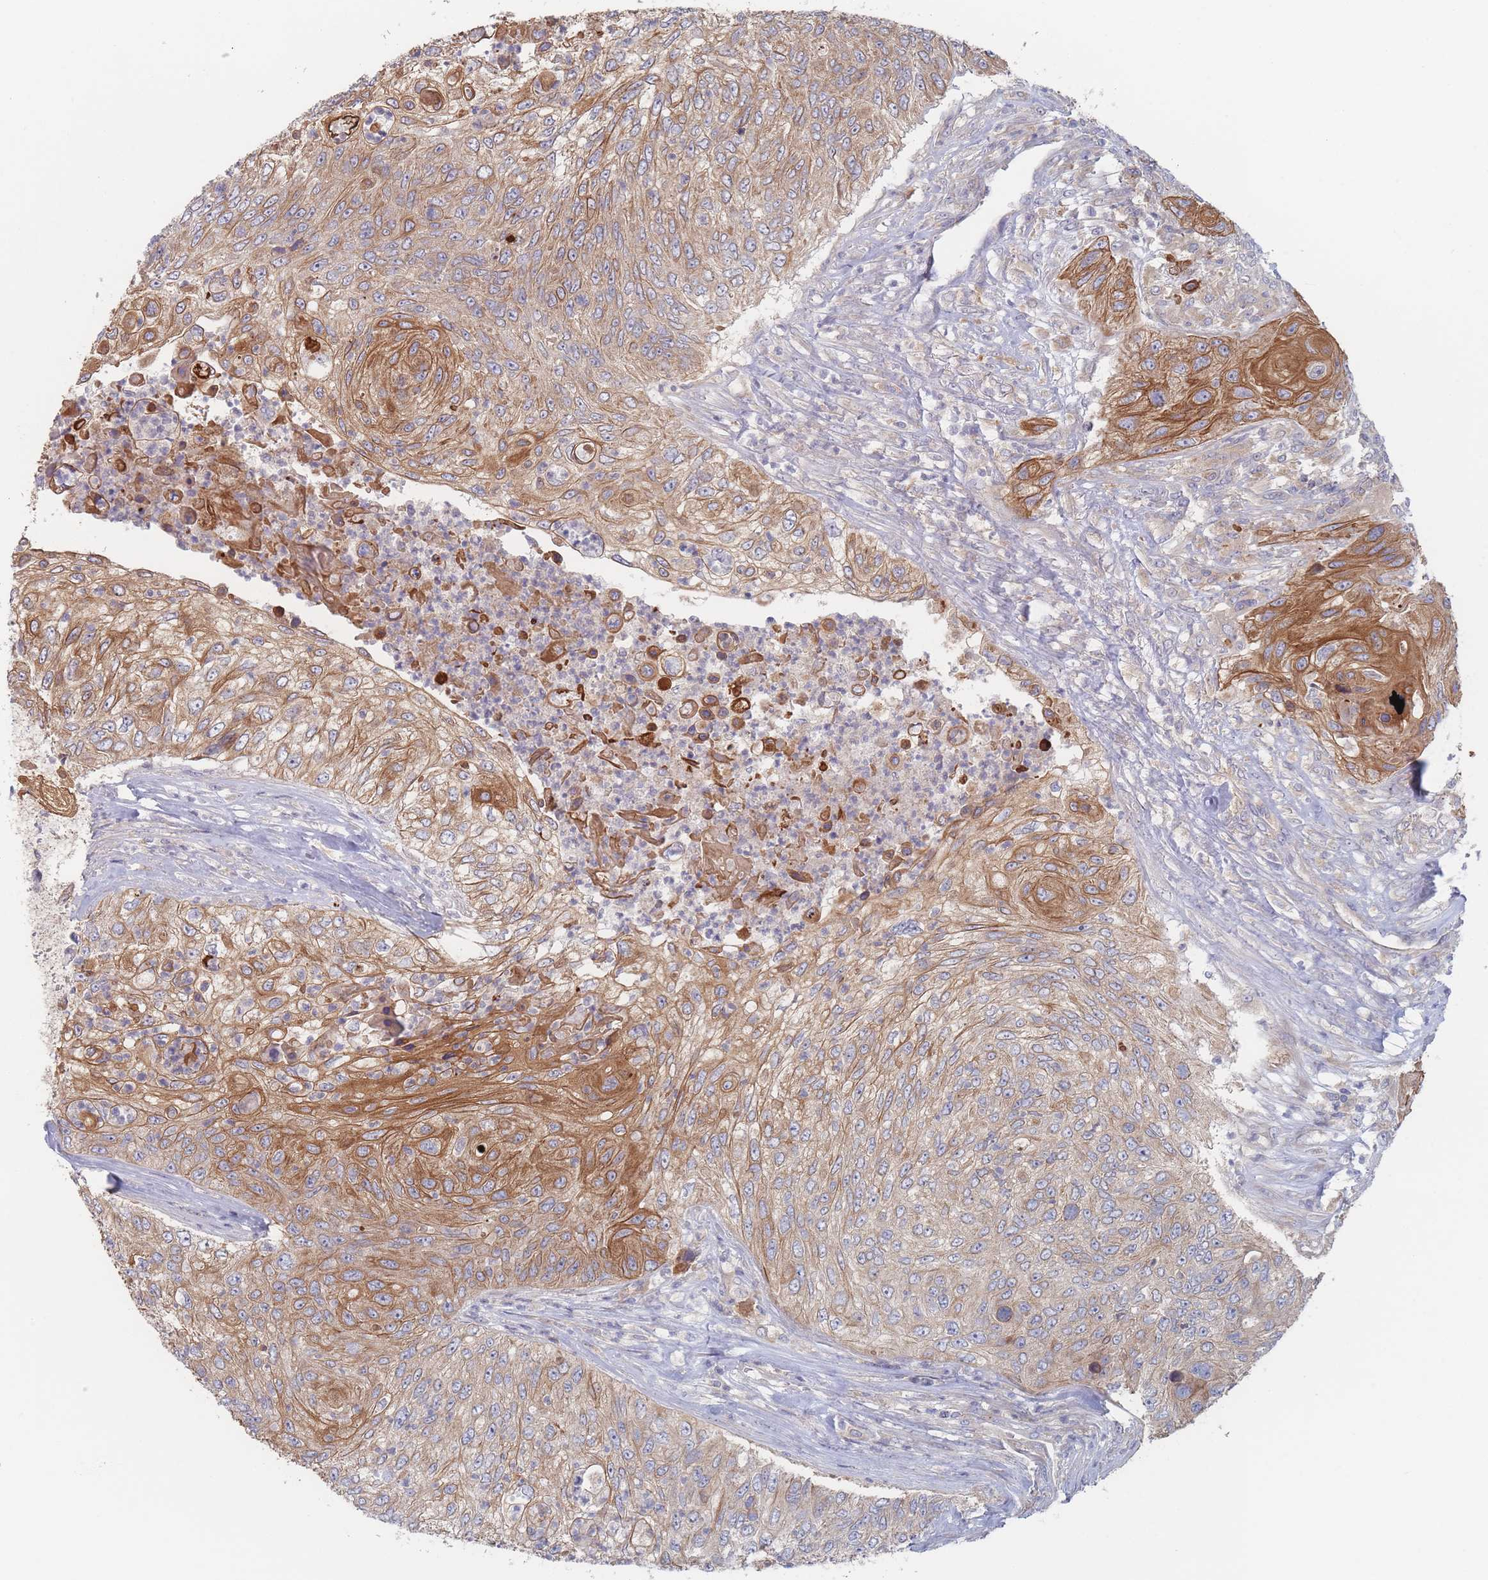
{"staining": {"intensity": "moderate", "quantity": ">75%", "location": "cytoplasmic/membranous"}, "tissue": "urothelial cancer", "cell_type": "Tumor cells", "image_type": "cancer", "snomed": [{"axis": "morphology", "description": "Urothelial carcinoma, High grade"}, {"axis": "topography", "description": "Urinary bladder"}], "caption": "This image demonstrates urothelial carcinoma (high-grade) stained with immunohistochemistry to label a protein in brown. The cytoplasmic/membranous of tumor cells show moderate positivity for the protein. Nuclei are counter-stained blue.", "gene": "EFCC1", "patient": {"sex": "female", "age": 60}}